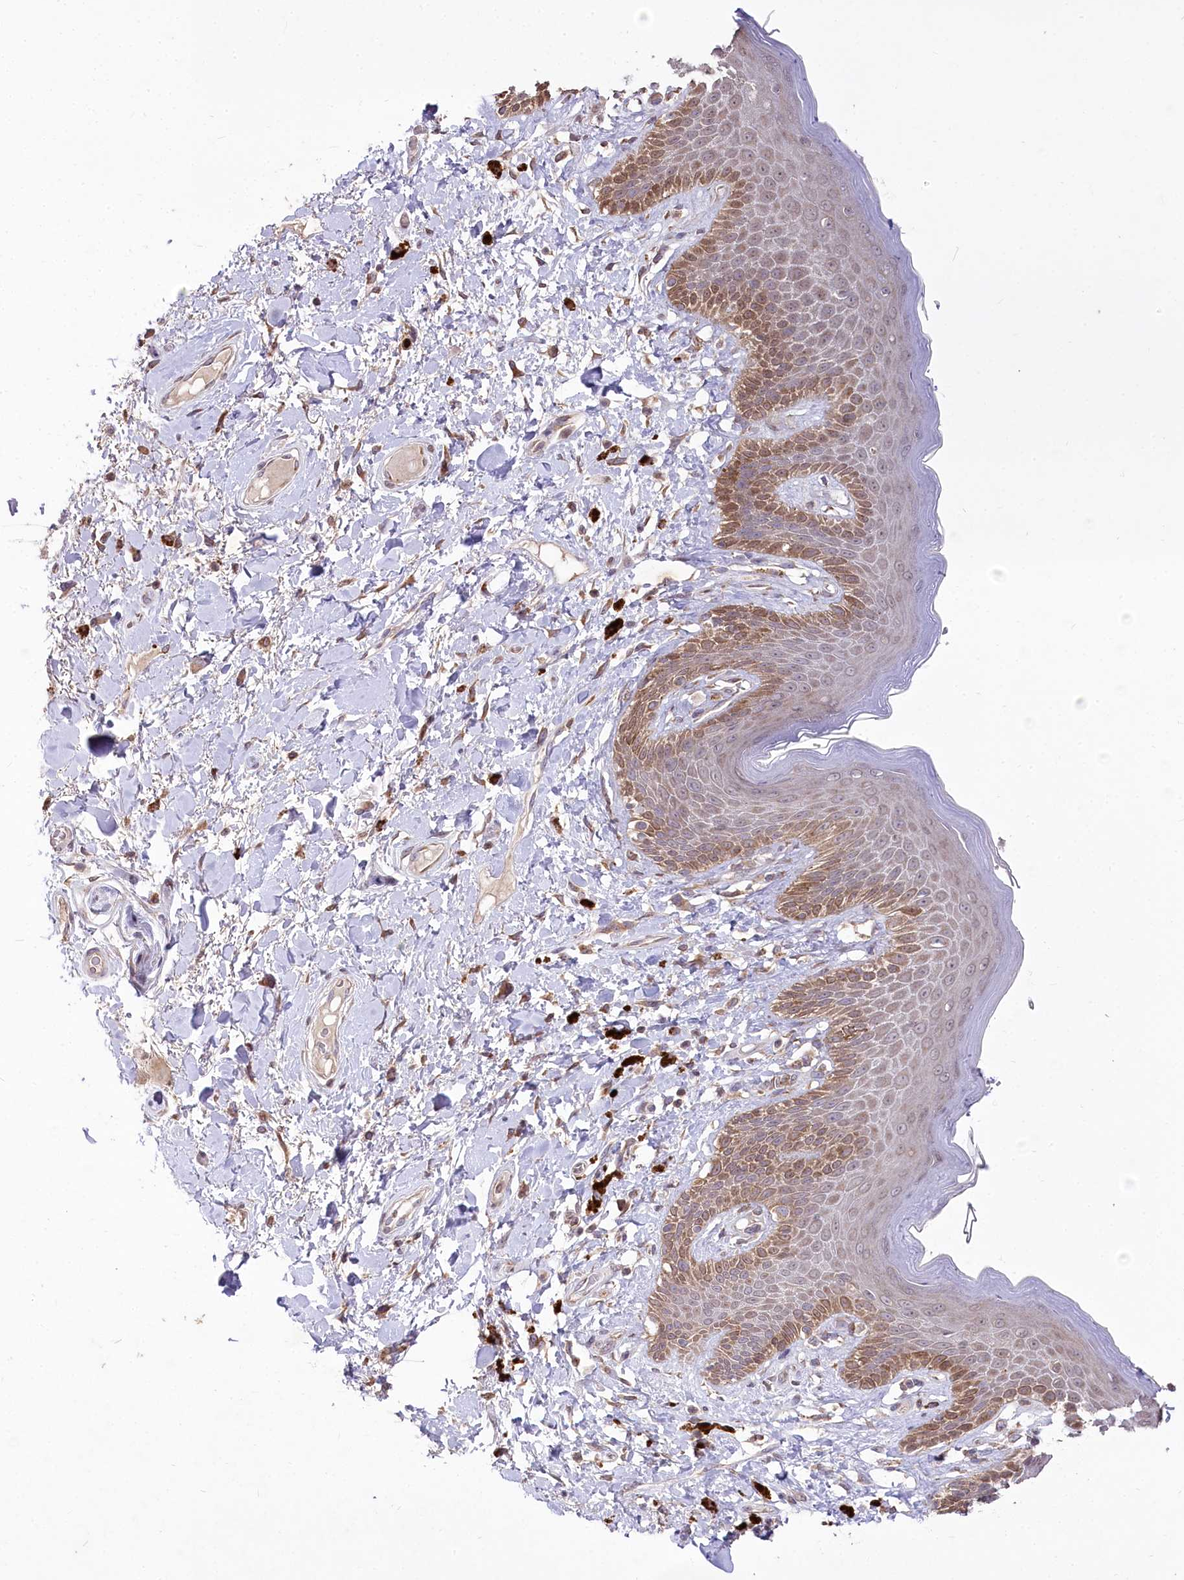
{"staining": {"intensity": "moderate", "quantity": "25%-75%", "location": "cytoplasmic/membranous"}, "tissue": "skin", "cell_type": "Epidermal cells", "image_type": "normal", "snomed": [{"axis": "morphology", "description": "Normal tissue, NOS"}, {"axis": "topography", "description": "Anal"}], "caption": "Immunohistochemistry (IHC) micrograph of unremarkable skin: skin stained using immunohistochemistry (IHC) demonstrates medium levels of moderate protein expression localized specifically in the cytoplasmic/membranous of epidermal cells, appearing as a cytoplasmic/membranous brown color.", "gene": "STT3B", "patient": {"sex": "female", "age": 78}}